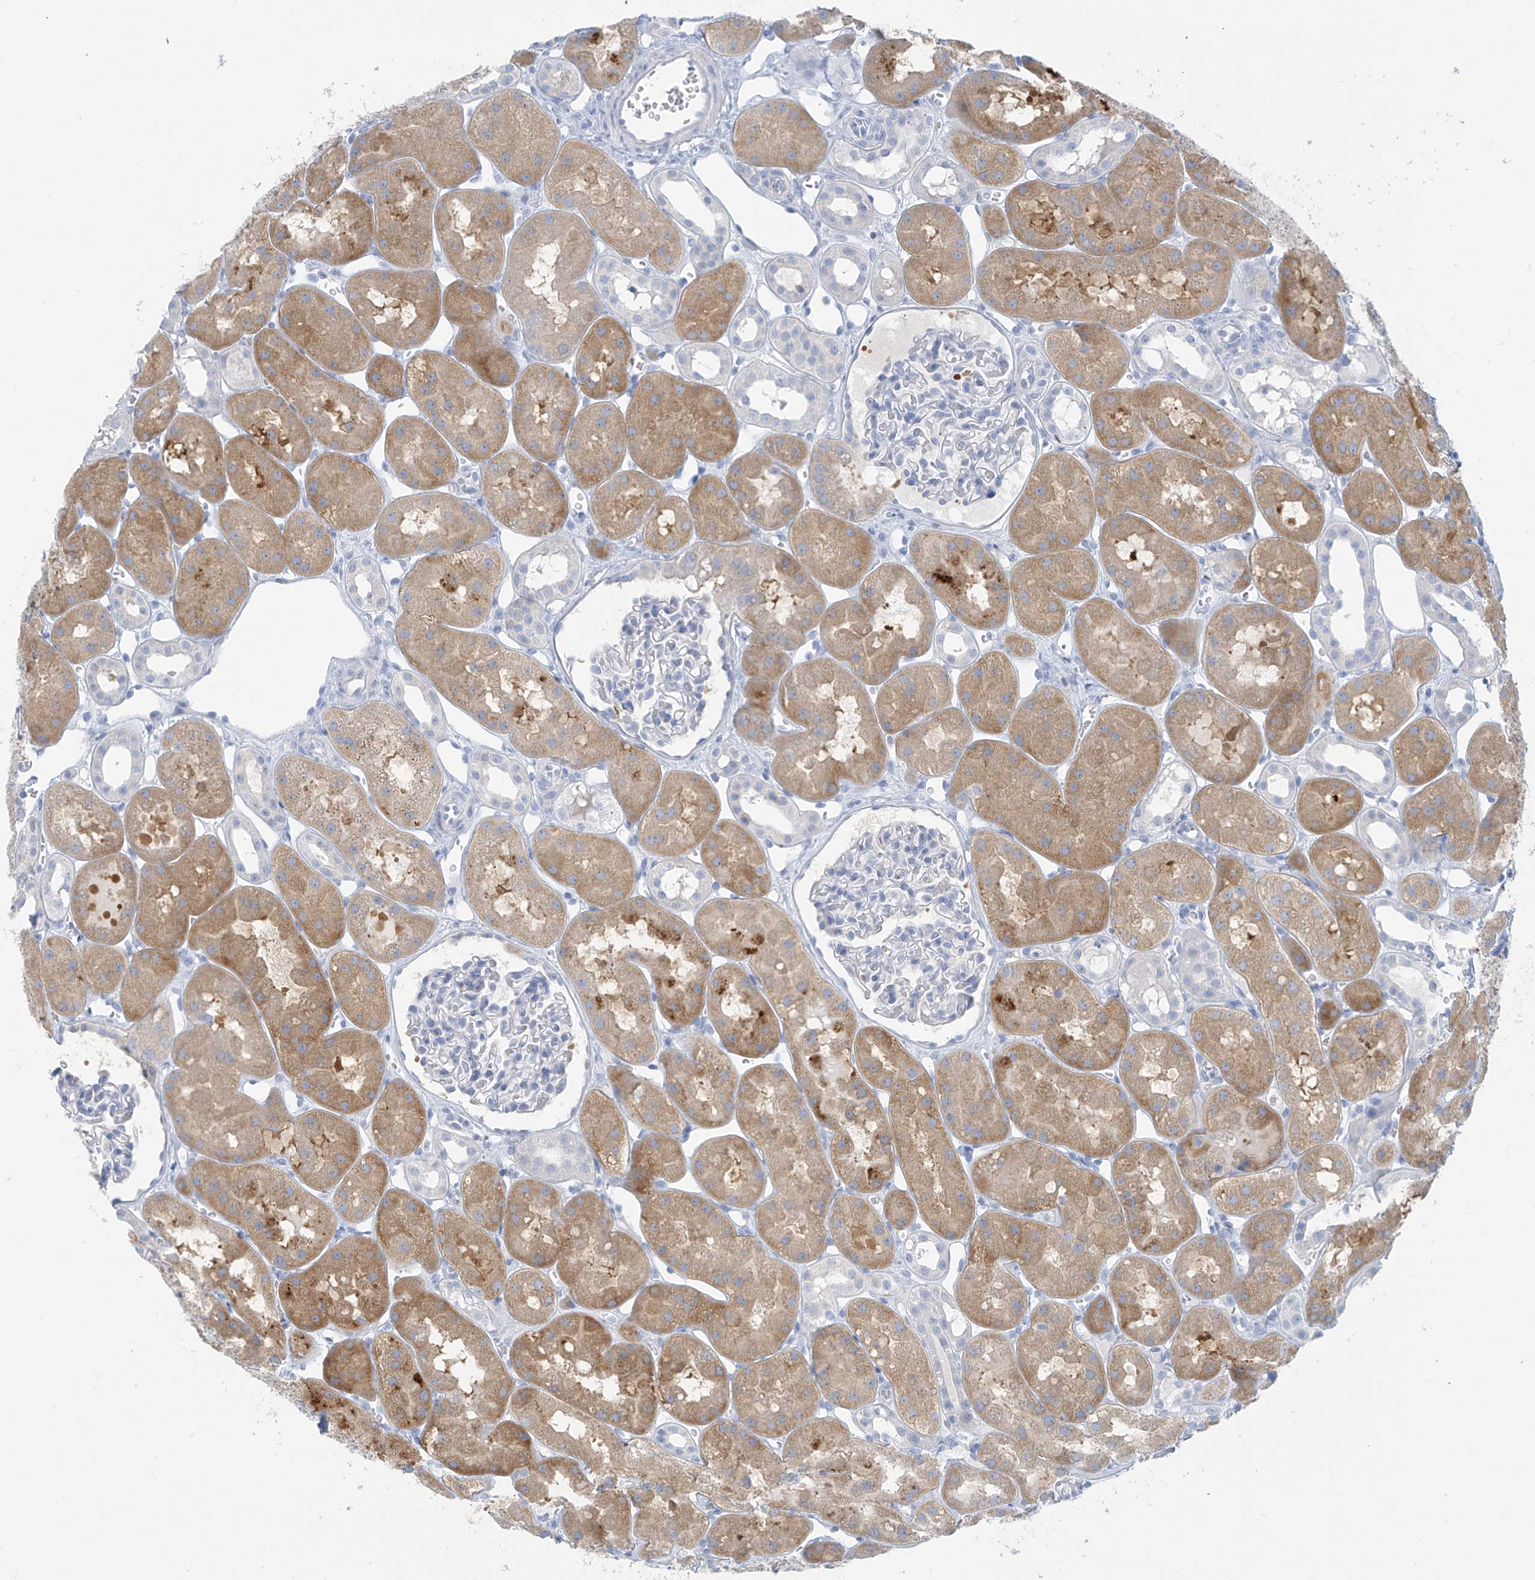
{"staining": {"intensity": "negative", "quantity": "none", "location": "none"}, "tissue": "kidney", "cell_type": "Cells in glomeruli", "image_type": "normal", "snomed": [{"axis": "morphology", "description": "Normal tissue, NOS"}, {"axis": "topography", "description": "Kidney"}], "caption": "DAB immunohistochemical staining of normal human kidney exhibits no significant expression in cells in glomeruli. (Stains: DAB (3,3'-diaminobenzidine) IHC with hematoxylin counter stain, Microscopy: brightfield microscopy at high magnification).", "gene": "TRMT2B", "patient": {"sex": "male", "age": 16}}